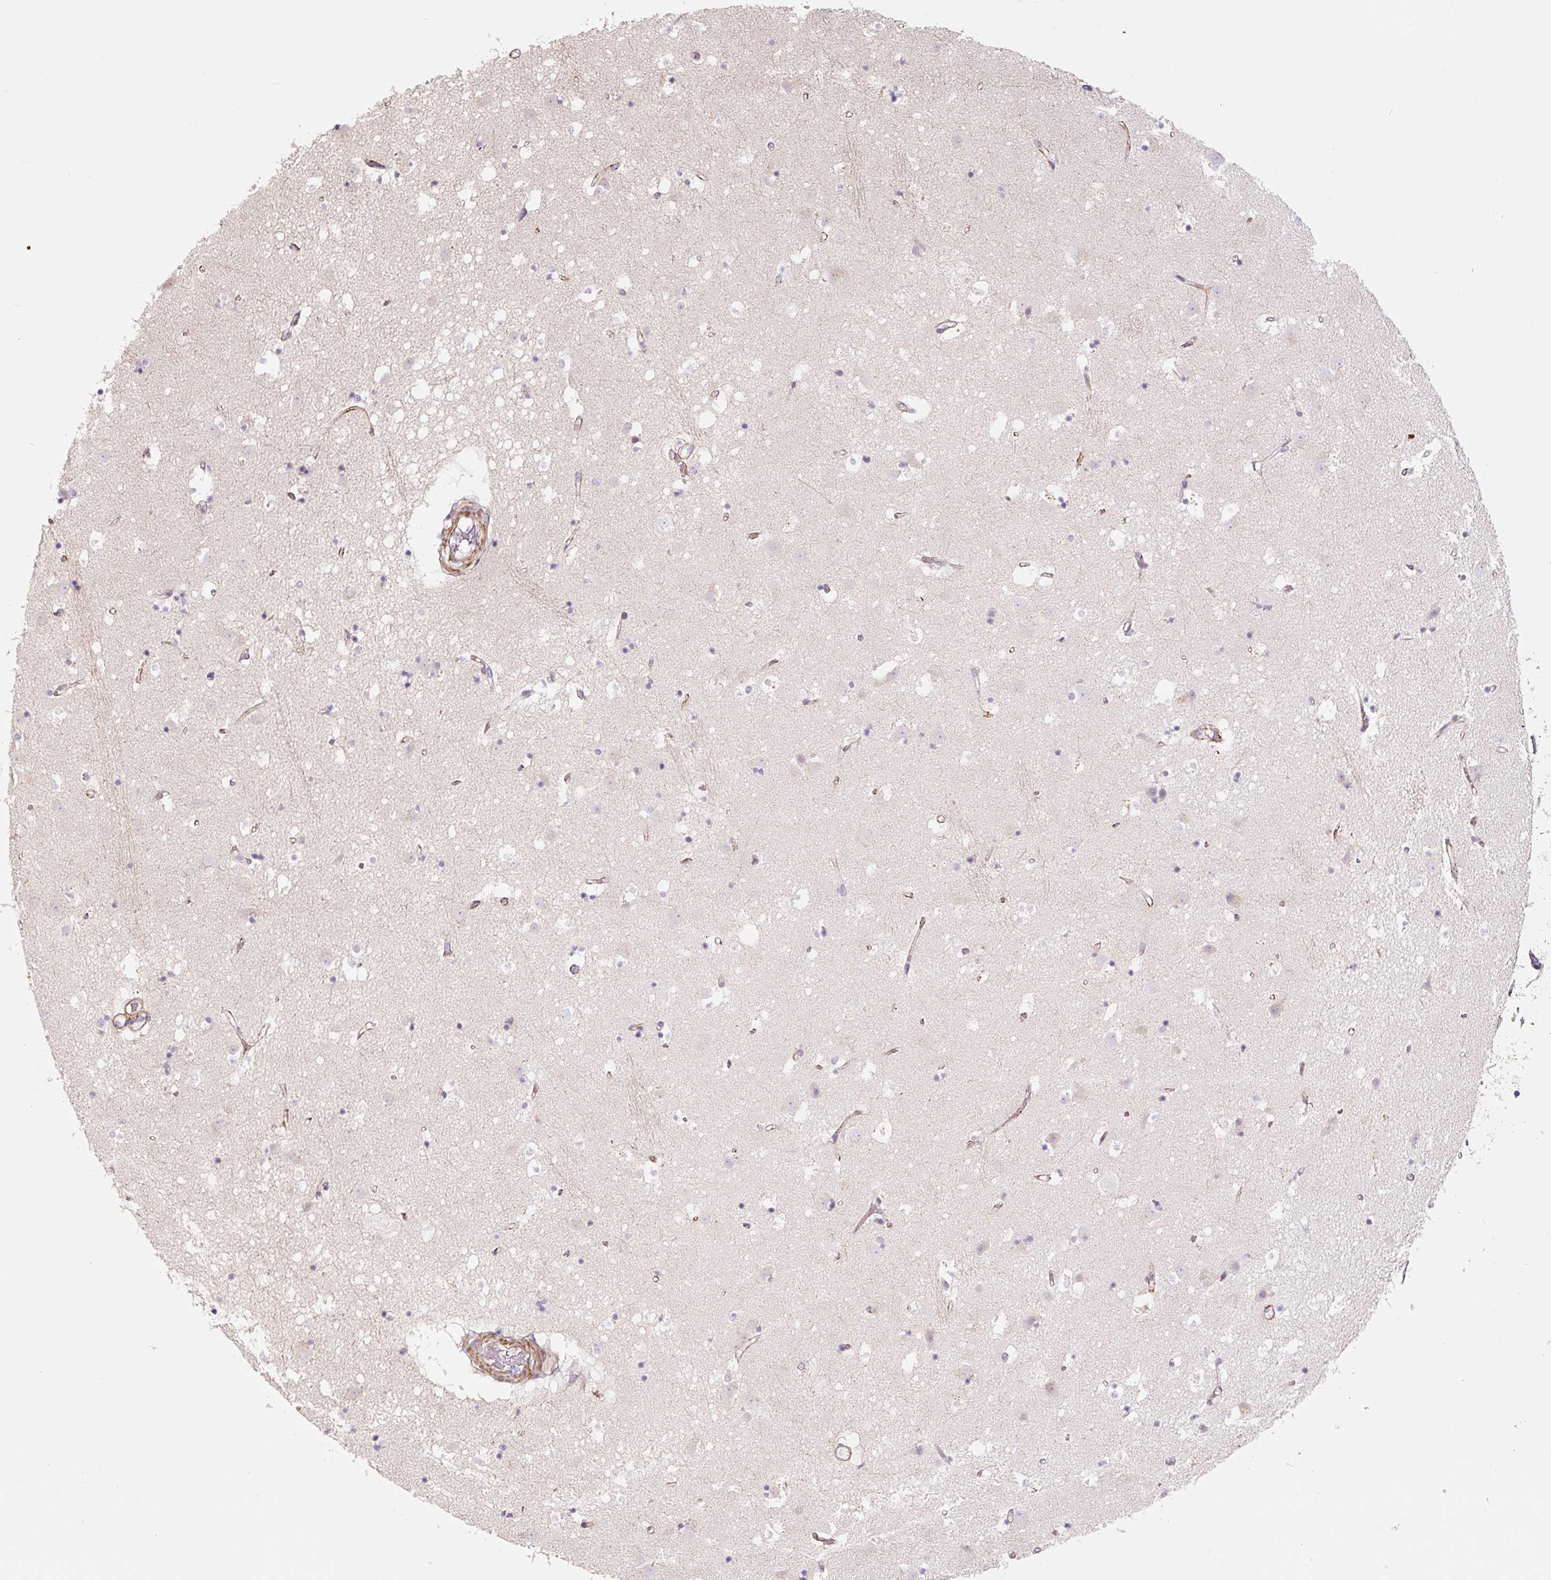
{"staining": {"intensity": "negative", "quantity": "none", "location": "none"}, "tissue": "caudate", "cell_type": "Glial cells", "image_type": "normal", "snomed": [{"axis": "morphology", "description": "Normal tissue, NOS"}, {"axis": "topography", "description": "Lateral ventricle wall"}], "caption": "This photomicrograph is of normal caudate stained with immunohistochemistry to label a protein in brown with the nuclei are counter-stained blue. There is no expression in glial cells.", "gene": "CCL25", "patient": {"sex": "male", "age": 58}}